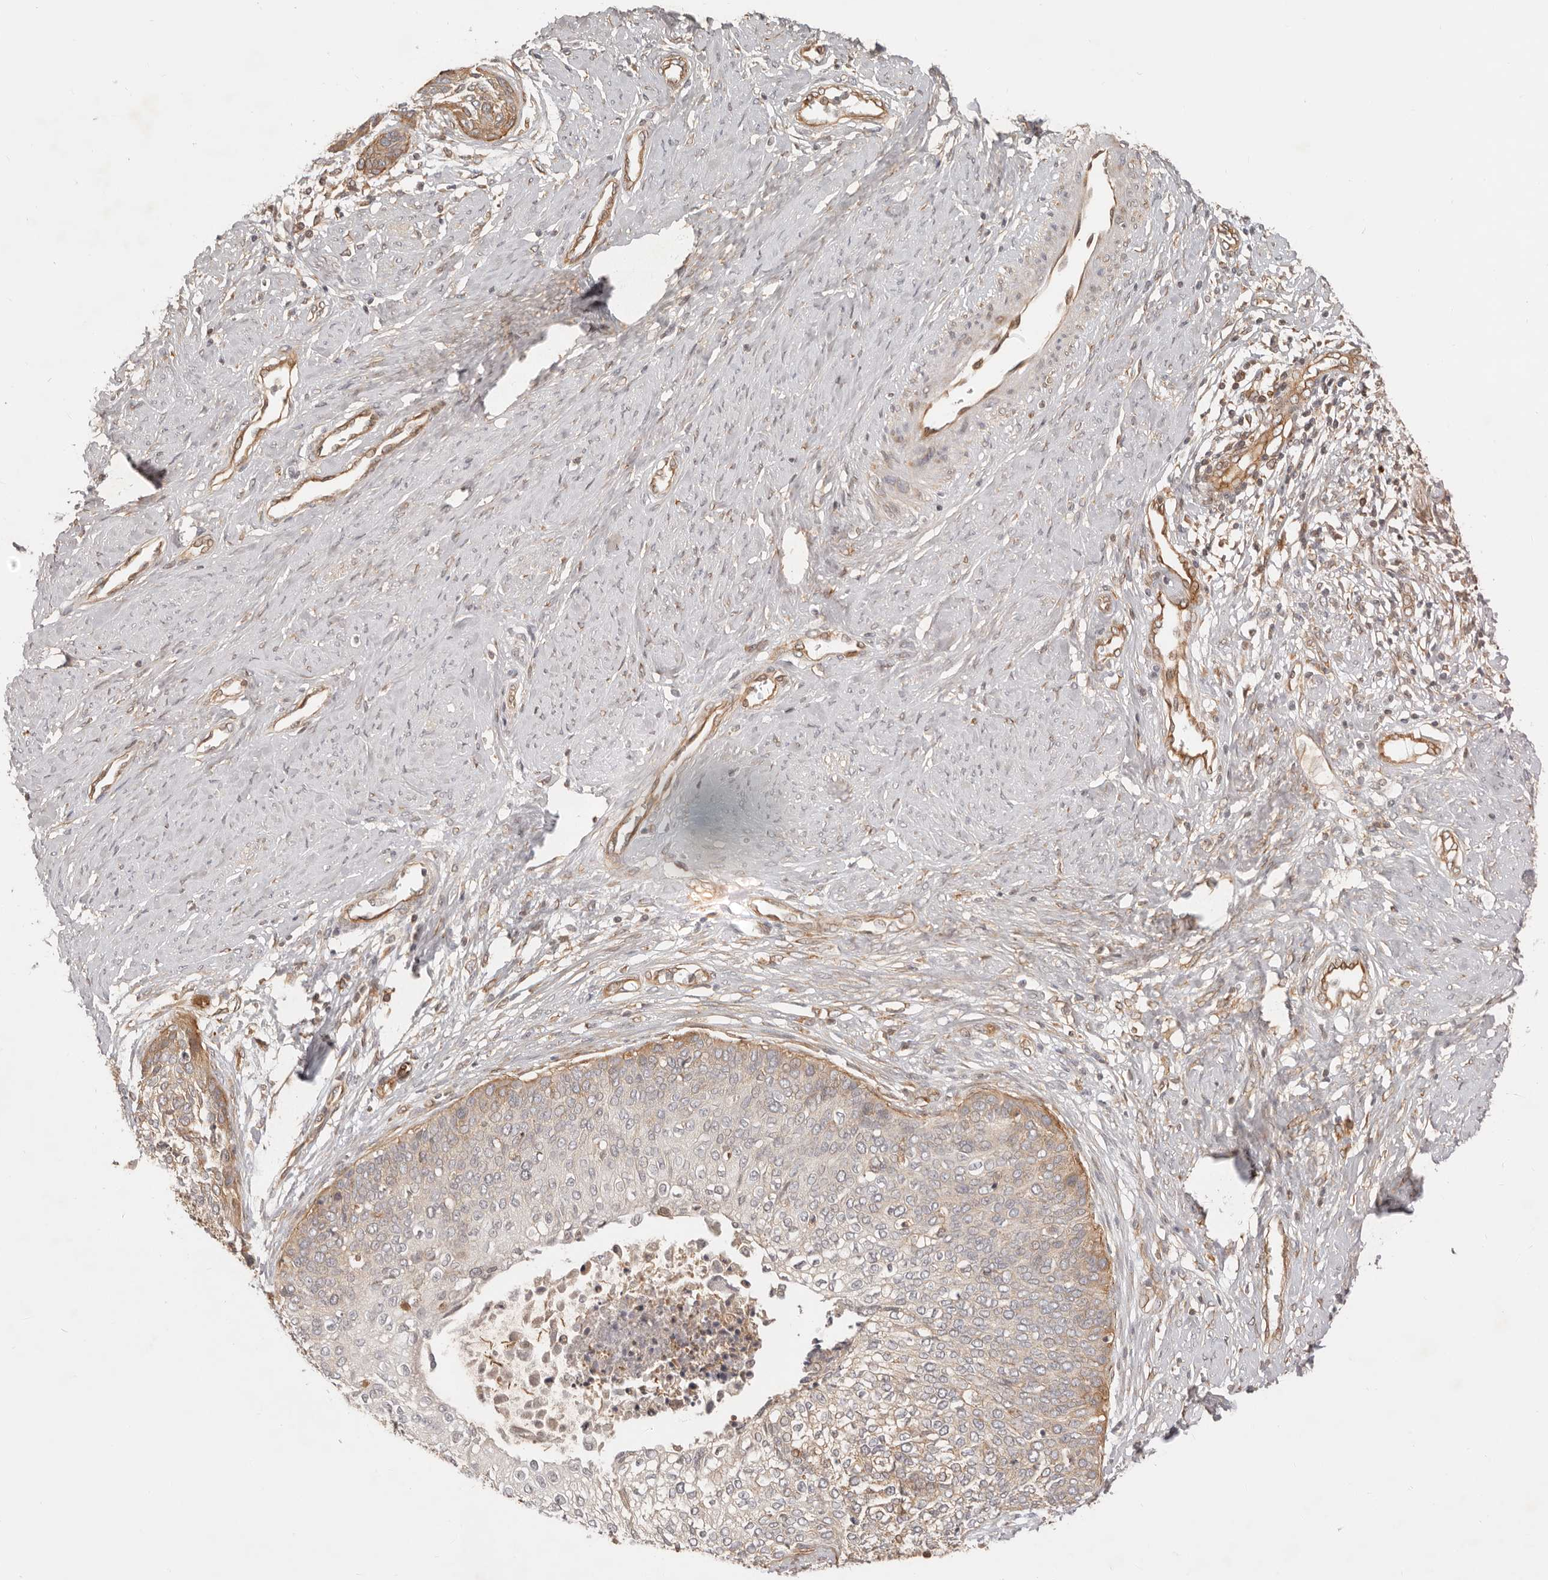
{"staining": {"intensity": "weak", "quantity": "<25%", "location": "cytoplasmic/membranous"}, "tissue": "cervical cancer", "cell_type": "Tumor cells", "image_type": "cancer", "snomed": [{"axis": "morphology", "description": "Squamous cell carcinoma, NOS"}, {"axis": "topography", "description": "Cervix"}], "caption": "Tumor cells show no significant positivity in cervical squamous cell carcinoma. Brightfield microscopy of immunohistochemistry (IHC) stained with DAB (brown) and hematoxylin (blue), captured at high magnification.", "gene": "UFSP1", "patient": {"sex": "female", "age": 37}}